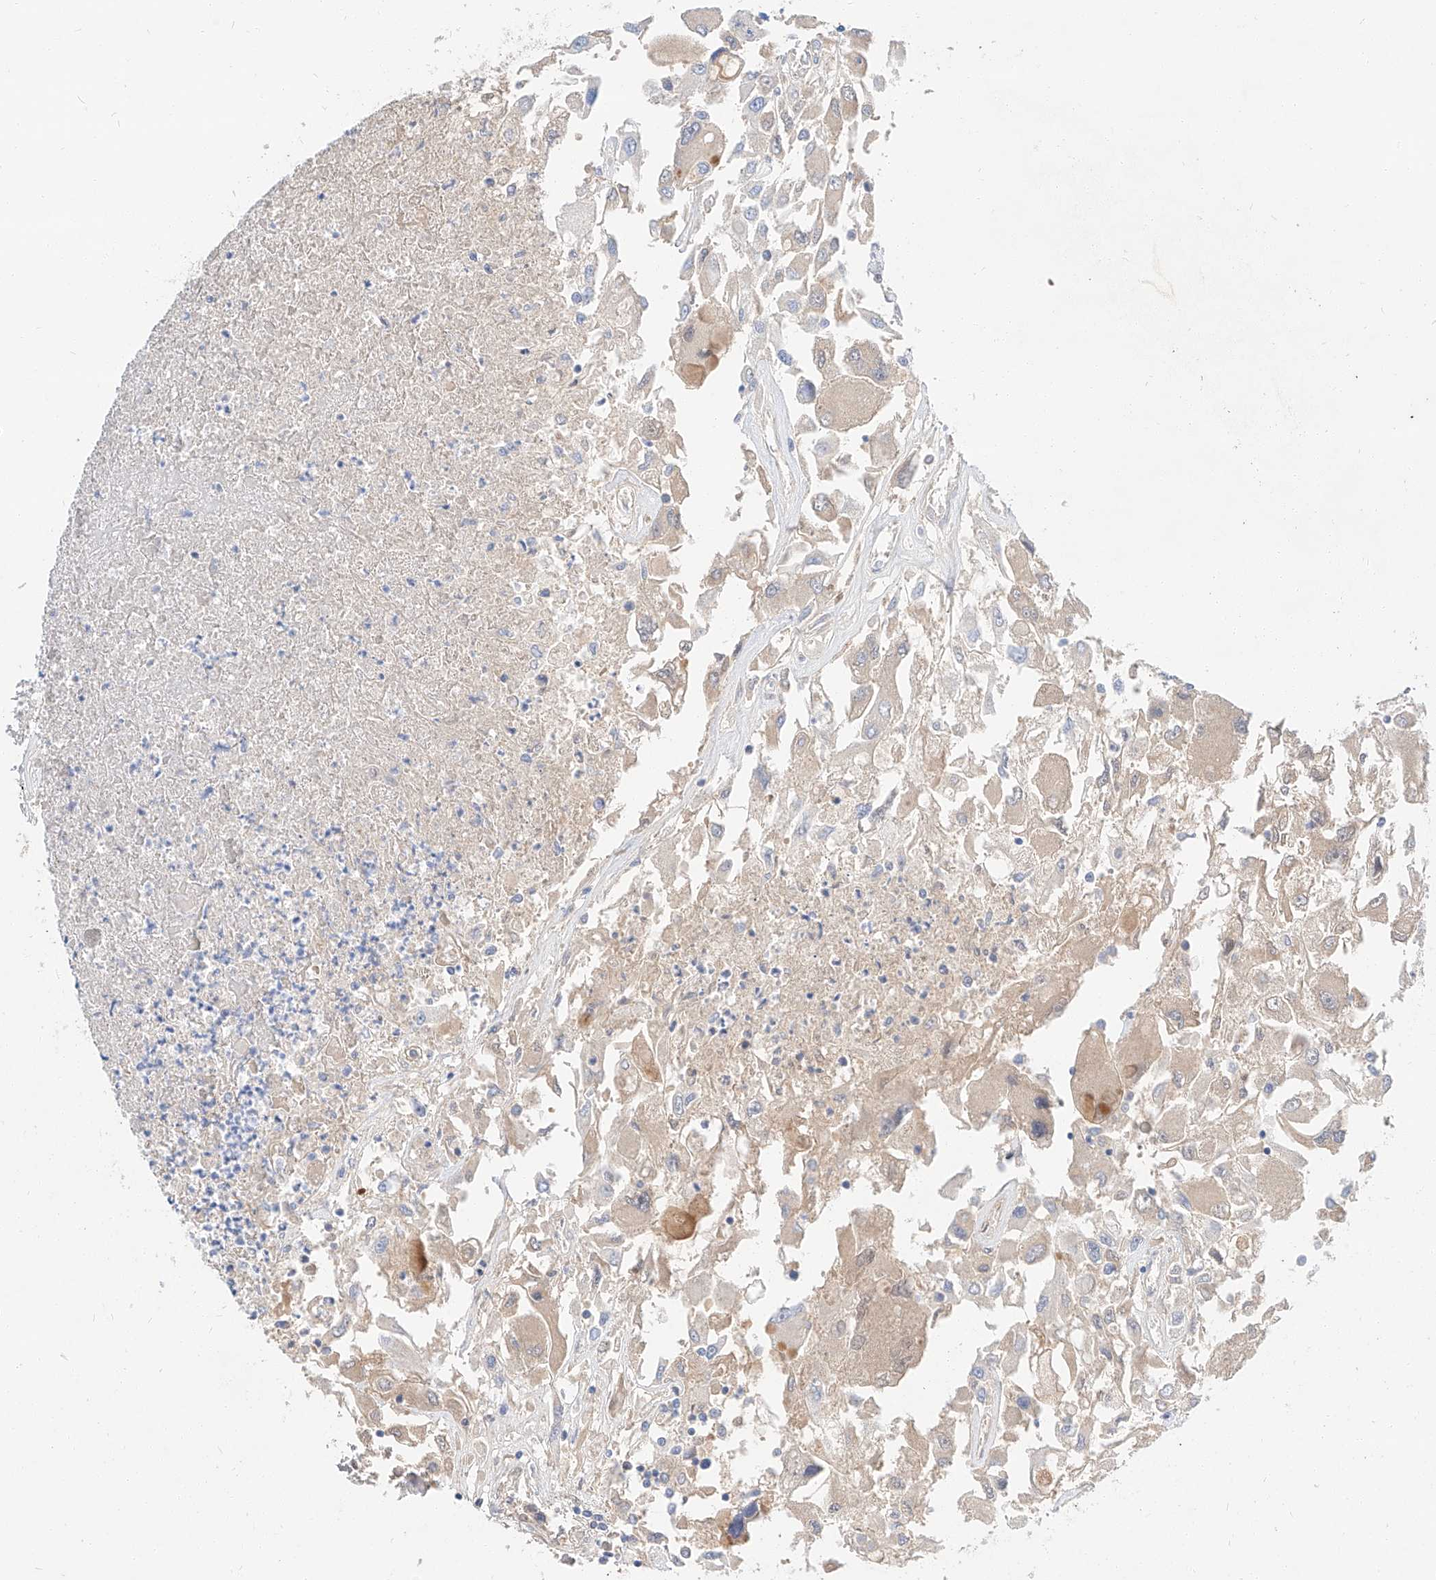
{"staining": {"intensity": "weak", "quantity": "<25%", "location": "cytoplasmic/membranous"}, "tissue": "renal cancer", "cell_type": "Tumor cells", "image_type": "cancer", "snomed": [{"axis": "morphology", "description": "Adenocarcinoma, NOS"}, {"axis": "topography", "description": "Kidney"}], "caption": "DAB (3,3'-diaminobenzidine) immunohistochemical staining of human renal cancer demonstrates no significant expression in tumor cells.", "gene": "MAP7", "patient": {"sex": "female", "age": 52}}